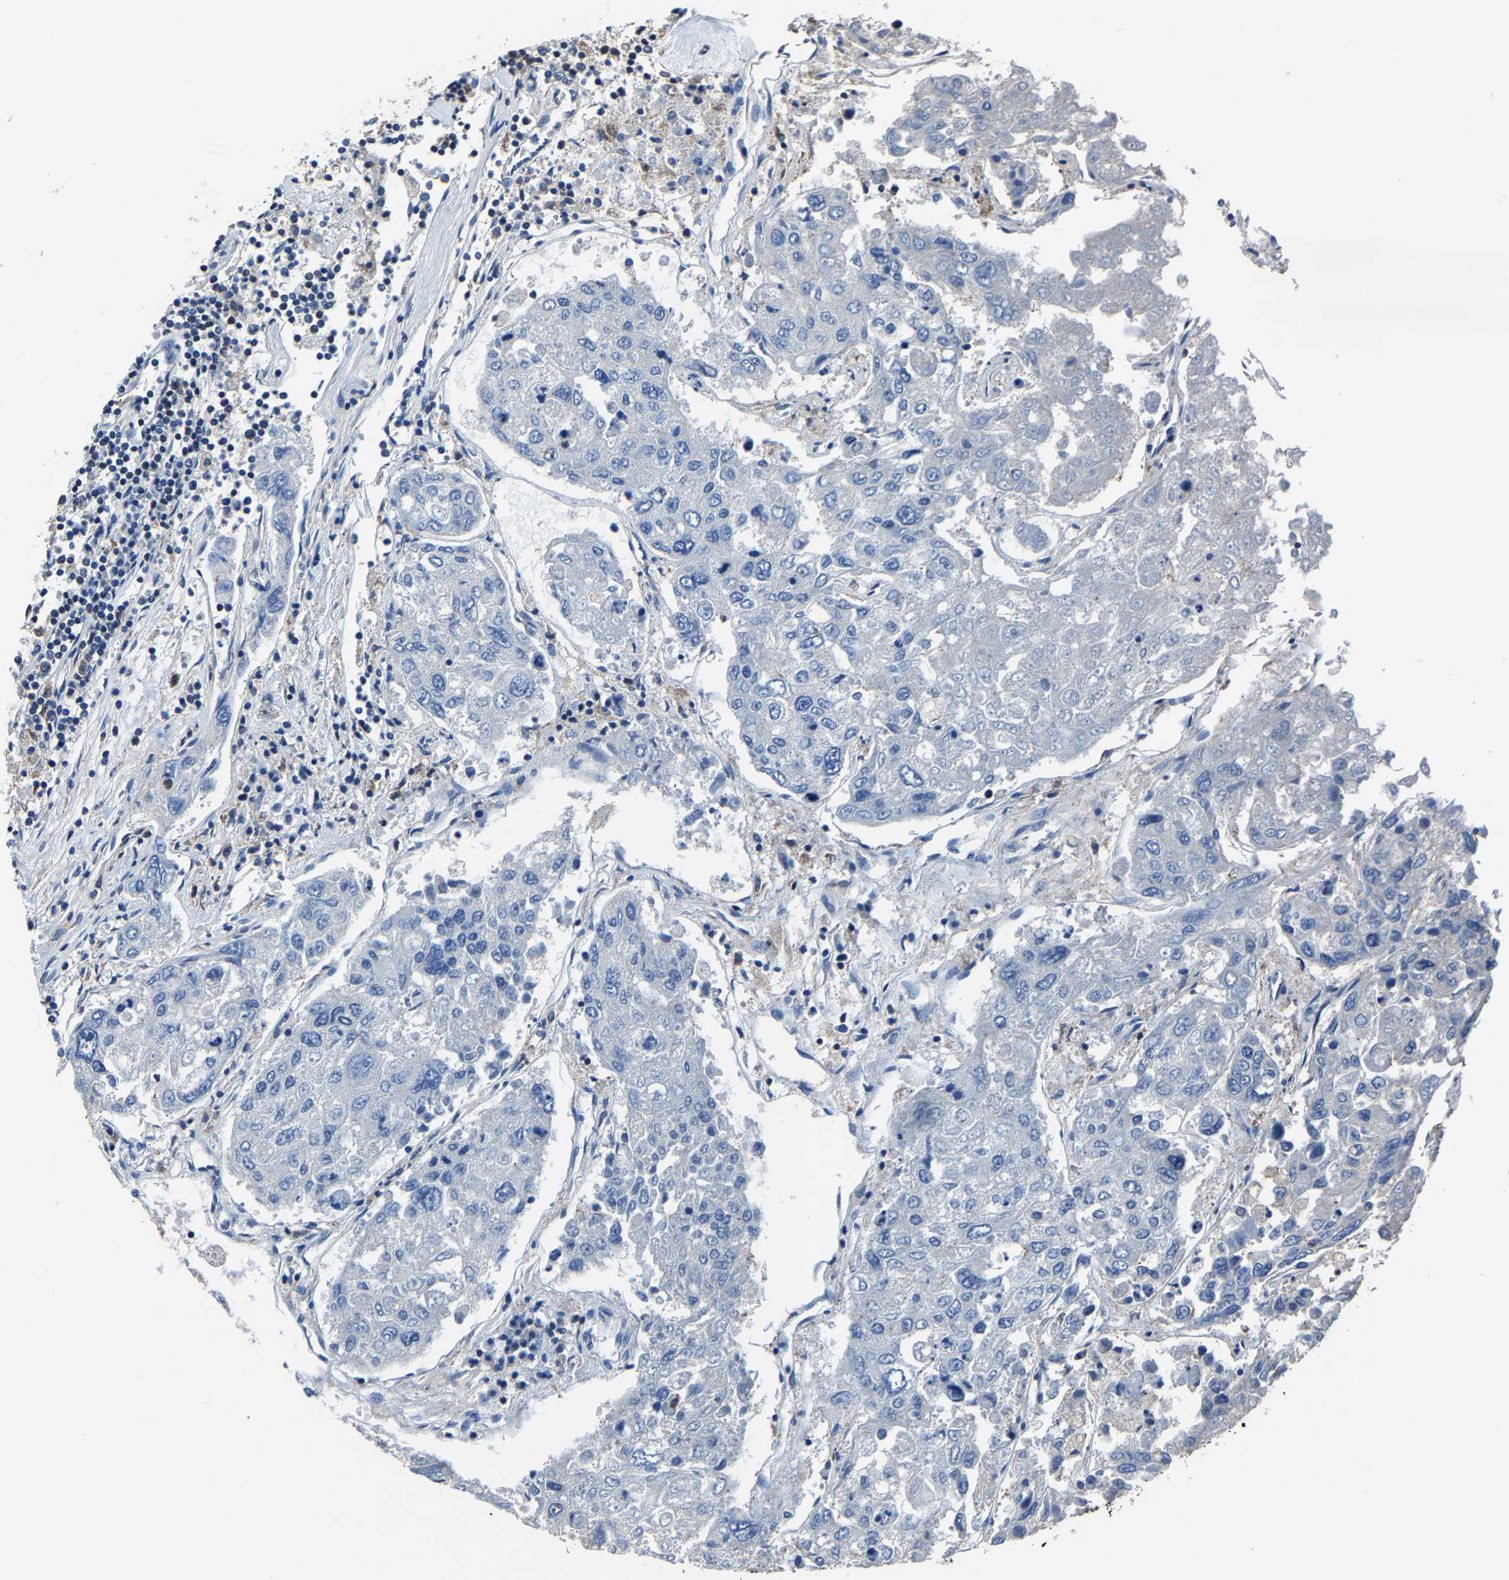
{"staining": {"intensity": "negative", "quantity": "none", "location": "none"}, "tissue": "urothelial cancer", "cell_type": "Tumor cells", "image_type": "cancer", "snomed": [{"axis": "morphology", "description": "Urothelial carcinoma, High grade"}, {"axis": "topography", "description": "Lymph node"}, {"axis": "topography", "description": "Urinary bladder"}], "caption": "Immunohistochemistry (IHC) of urothelial cancer demonstrates no expression in tumor cells.", "gene": "STRBP", "patient": {"sex": "male", "age": 51}}